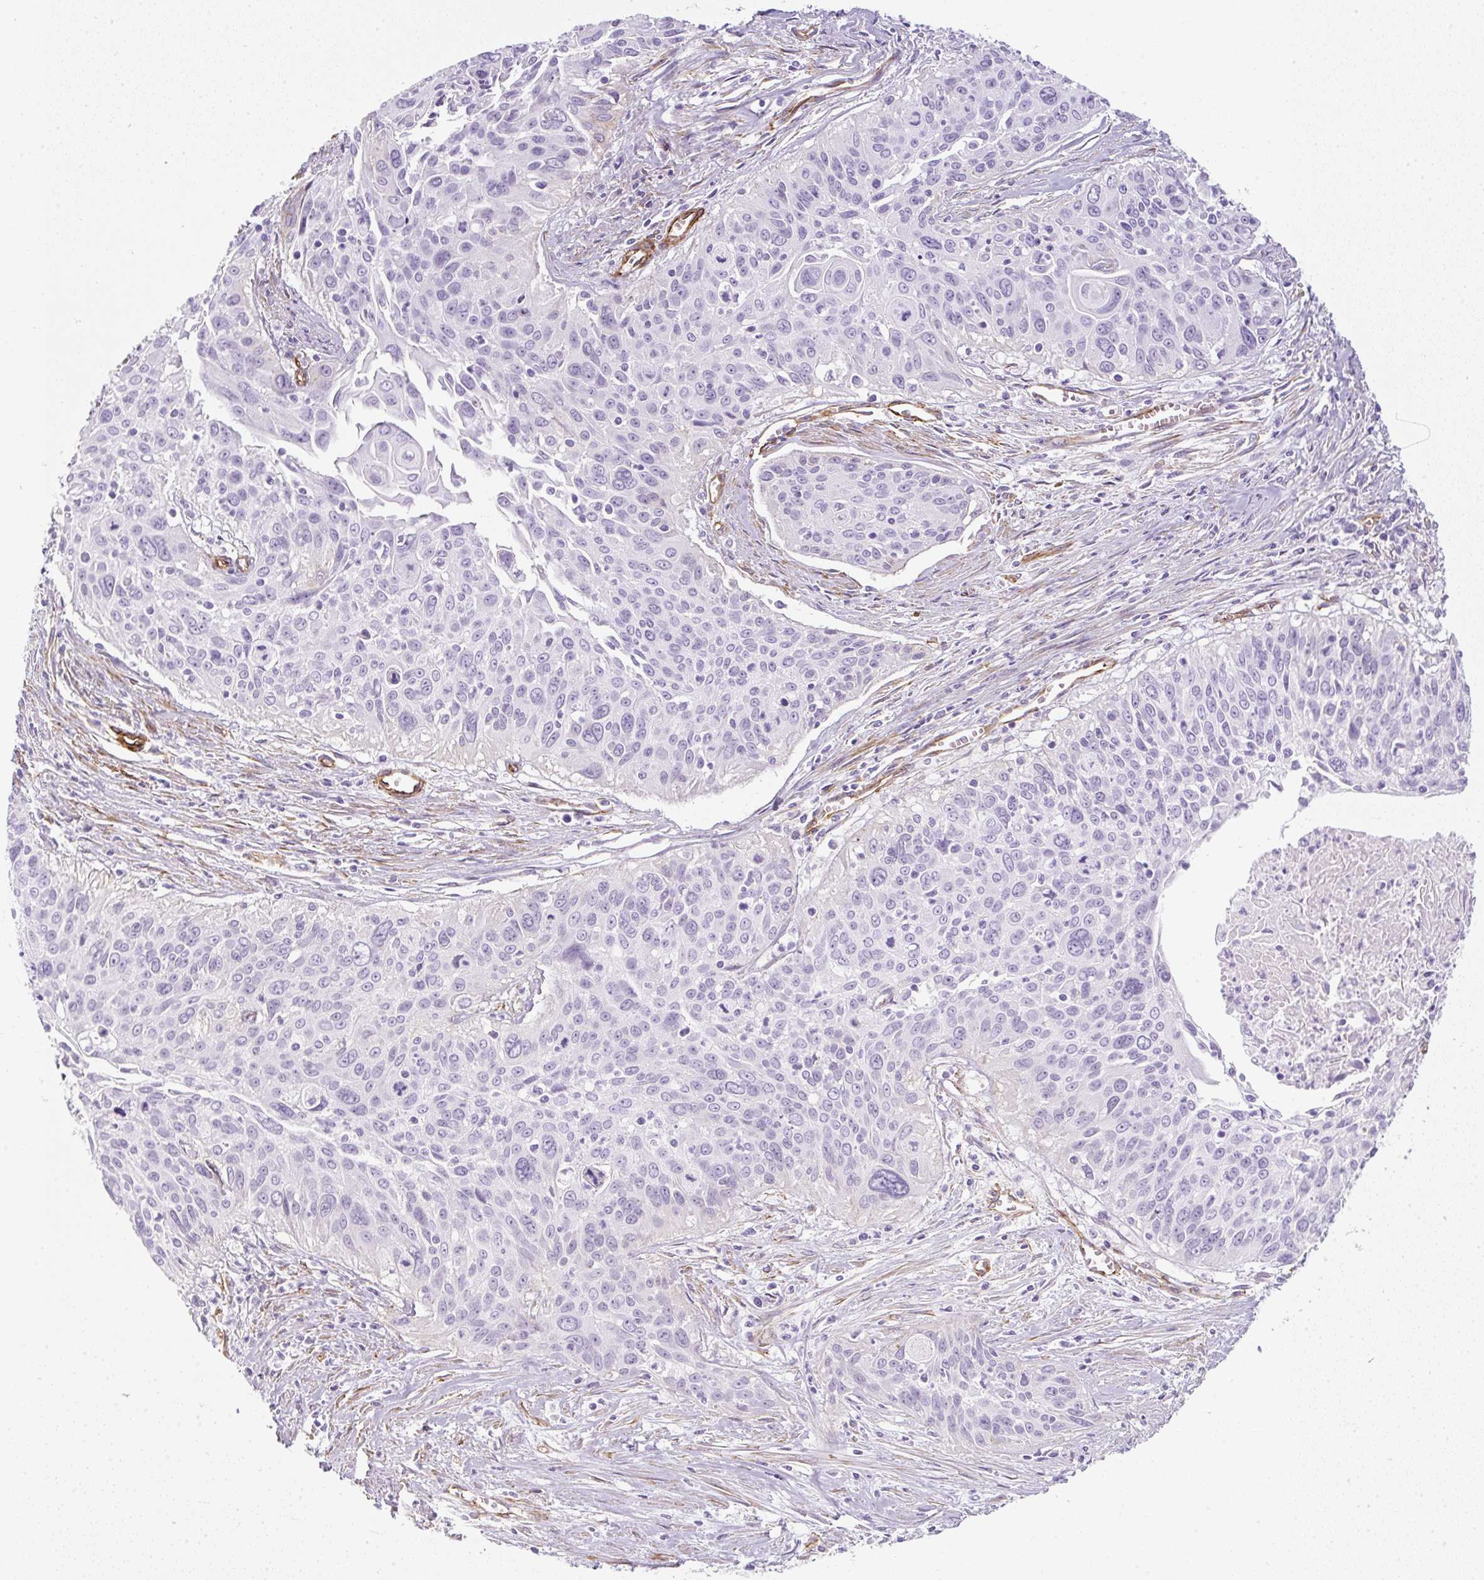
{"staining": {"intensity": "negative", "quantity": "none", "location": "none"}, "tissue": "cervical cancer", "cell_type": "Tumor cells", "image_type": "cancer", "snomed": [{"axis": "morphology", "description": "Squamous cell carcinoma, NOS"}, {"axis": "topography", "description": "Cervix"}], "caption": "Immunohistochemistry (IHC) micrograph of human cervical squamous cell carcinoma stained for a protein (brown), which shows no staining in tumor cells. (Brightfield microscopy of DAB (3,3'-diaminobenzidine) IHC at high magnification).", "gene": "CAVIN3", "patient": {"sex": "female", "age": 55}}